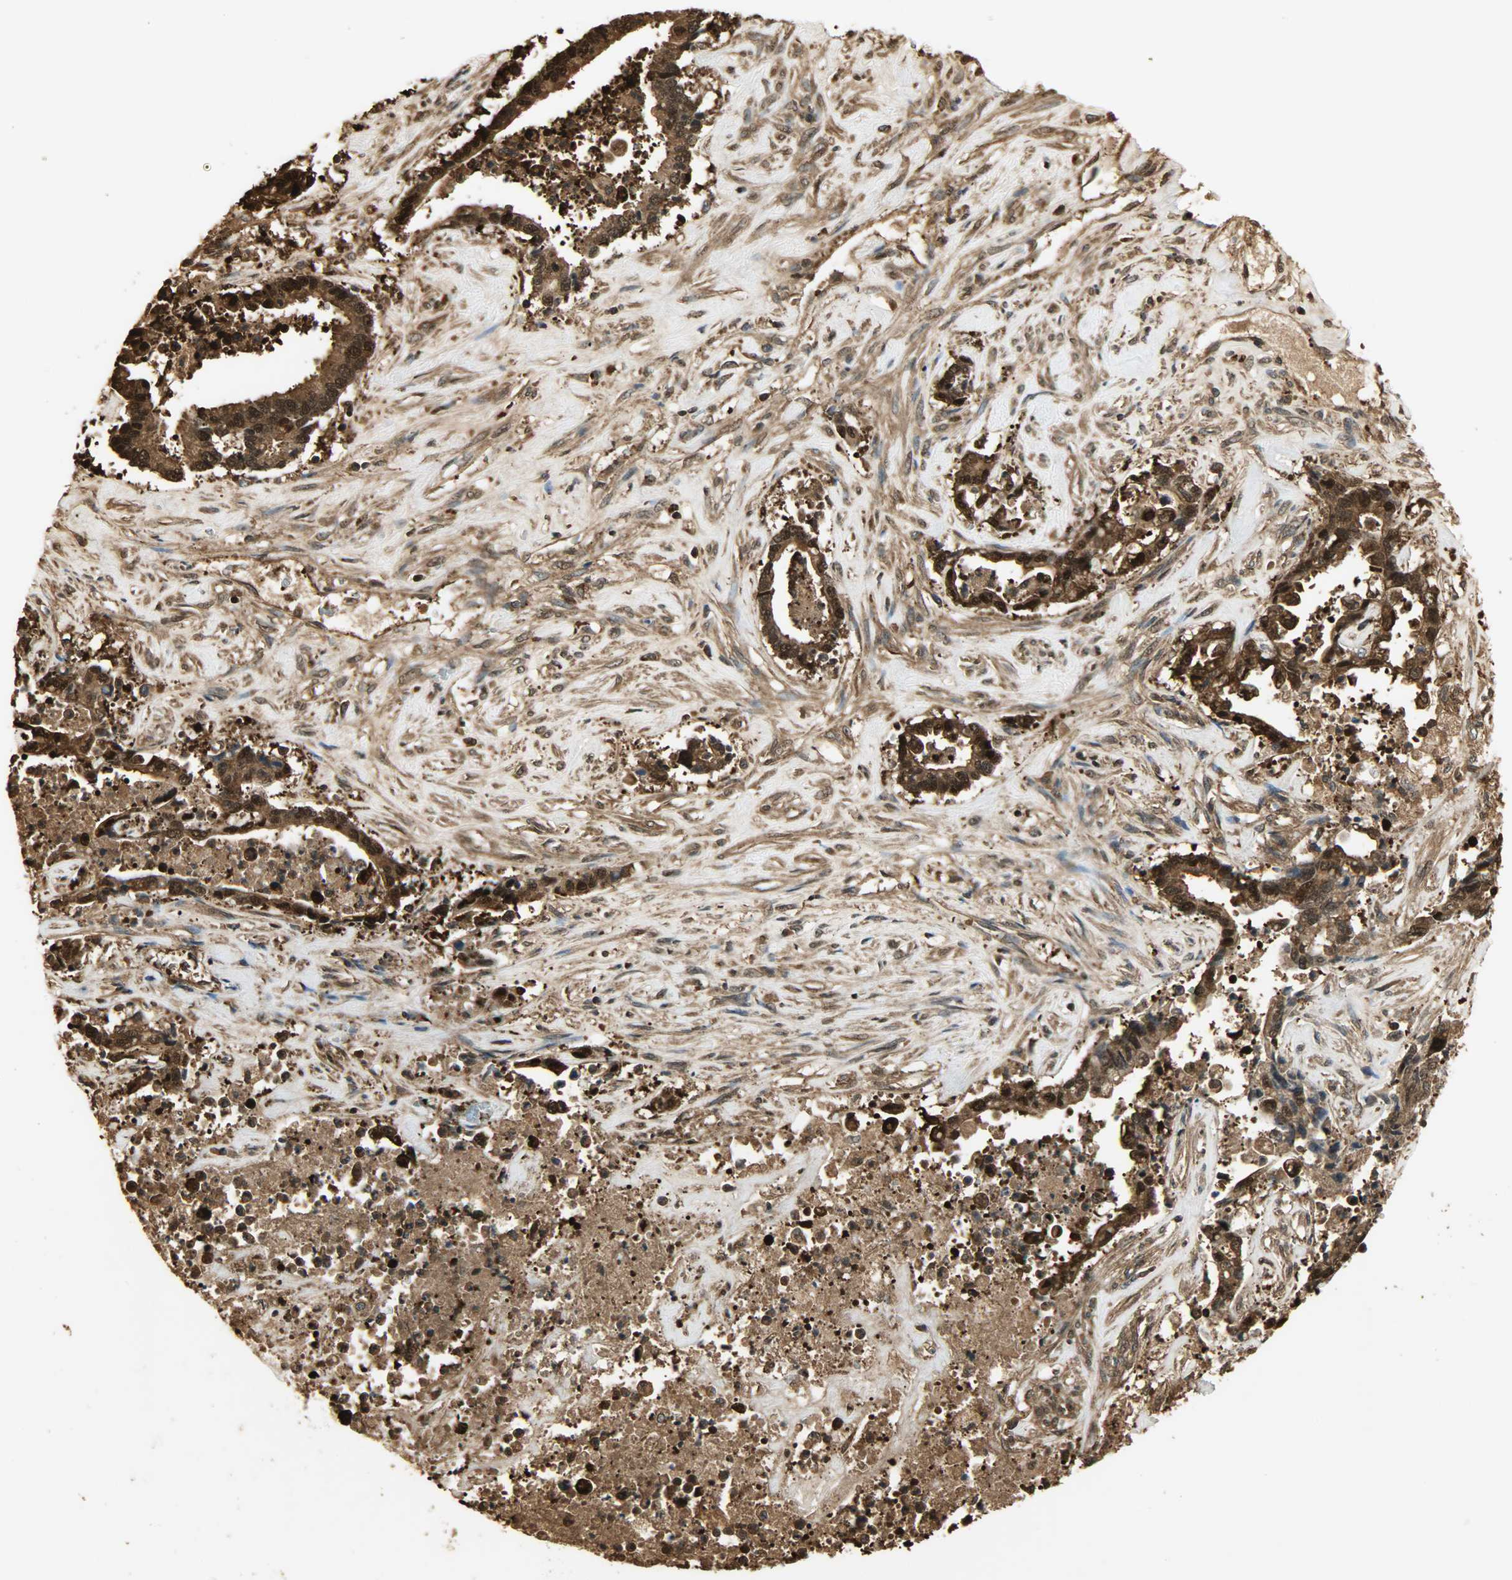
{"staining": {"intensity": "strong", "quantity": ">75%", "location": "cytoplasmic/membranous,nuclear"}, "tissue": "liver cancer", "cell_type": "Tumor cells", "image_type": "cancer", "snomed": [{"axis": "morphology", "description": "Cholangiocarcinoma"}, {"axis": "topography", "description": "Liver"}], "caption": "Brown immunohistochemical staining in cholangiocarcinoma (liver) exhibits strong cytoplasmic/membranous and nuclear positivity in approximately >75% of tumor cells. The protein is shown in brown color, while the nuclei are stained blue.", "gene": "YWHAZ", "patient": {"sex": "male", "age": 57}}